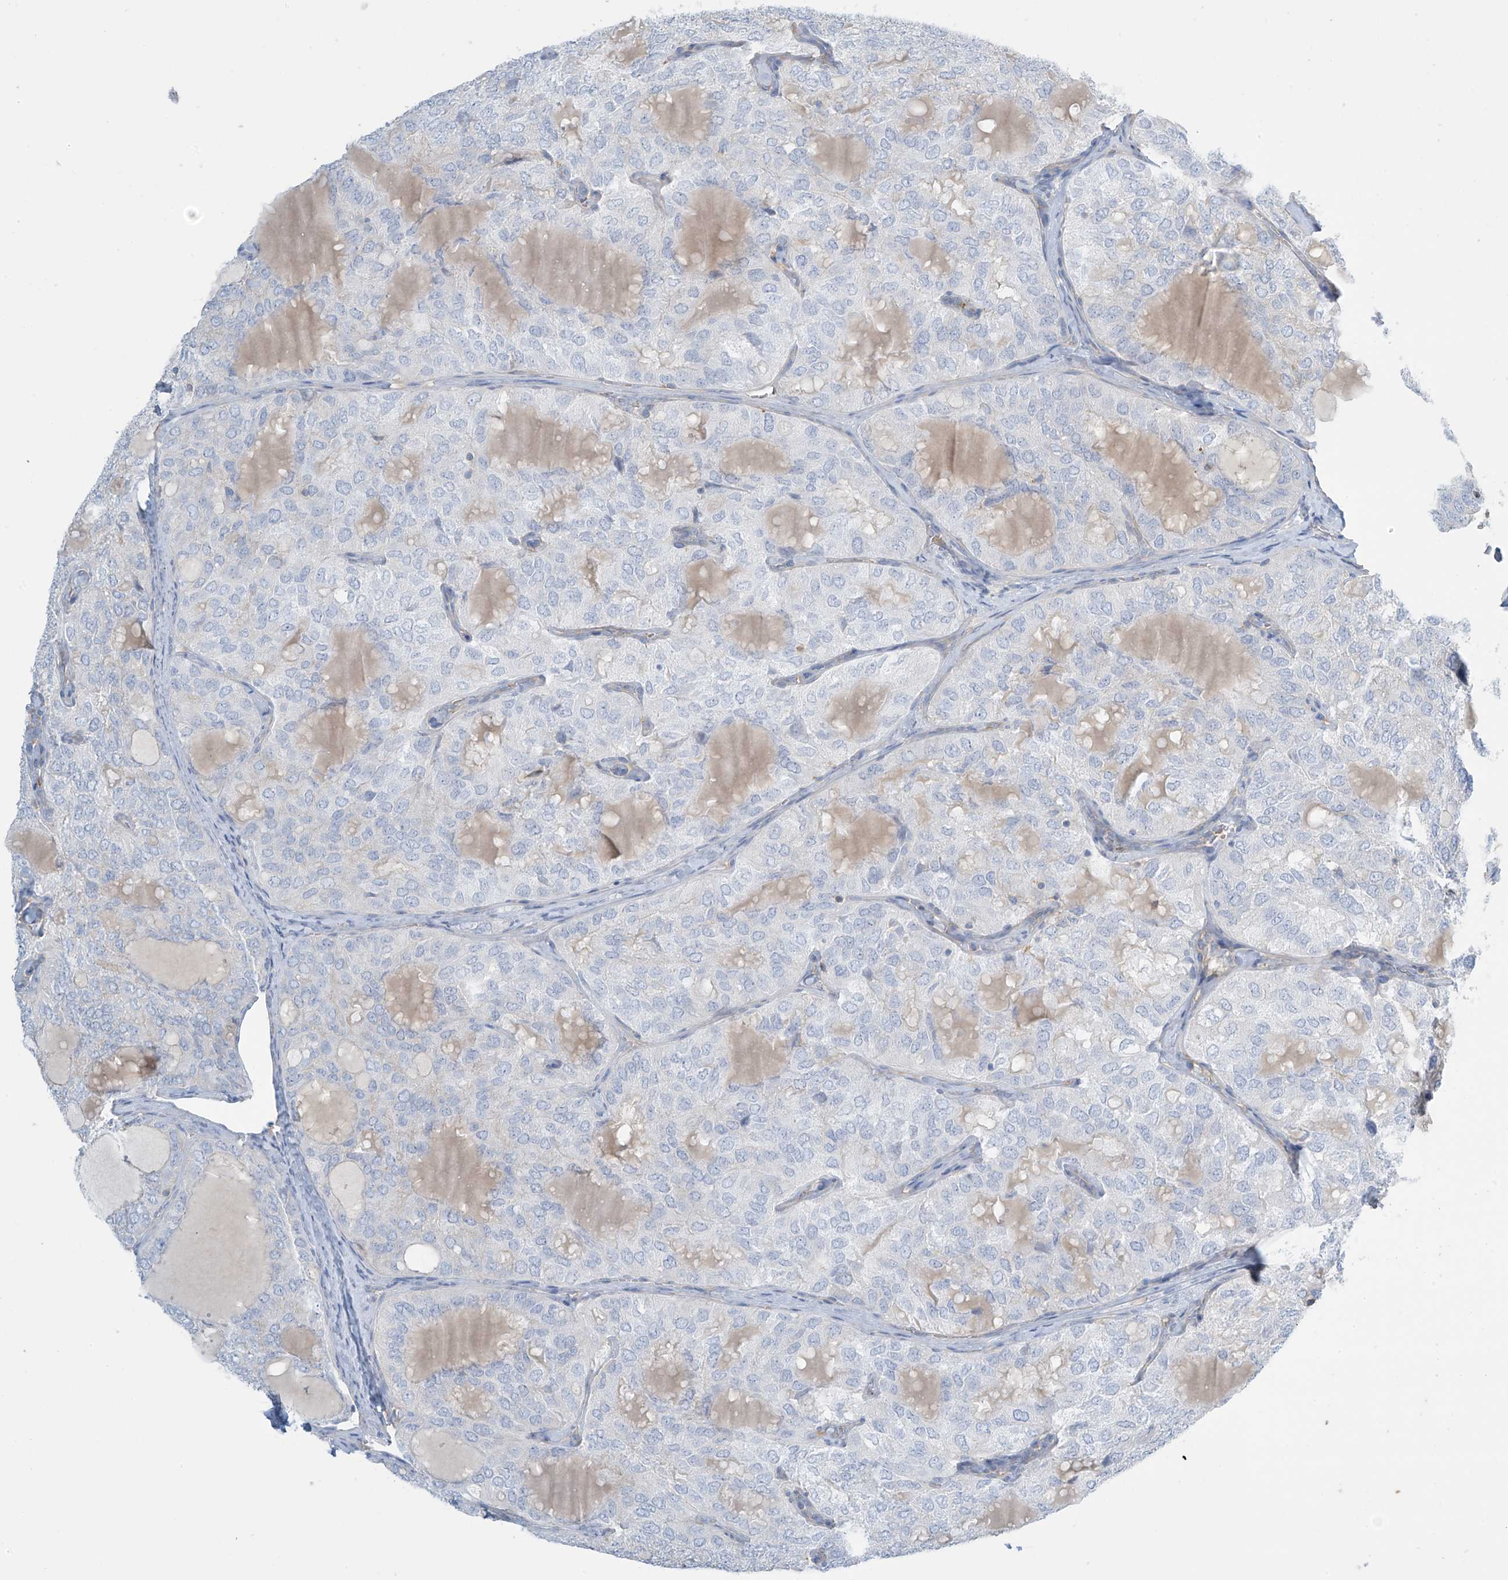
{"staining": {"intensity": "negative", "quantity": "none", "location": "none"}, "tissue": "thyroid cancer", "cell_type": "Tumor cells", "image_type": "cancer", "snomed": [{"axis": "morphology", "description": "Follicular adenoma carcinoma, NOS"}, {"axis": "topography", "description": "Thyroid gland"}], "caption": "Immunohistochemistry (IHC) photomicrograph of neoplastic tissue: human thyroid cancer (follicular adenoma carcinoma) stained with DAB exhibits no significant protein expression in tumor cells.", "gene": "ZNF846", "patient": {"sex": "male", "age": 75}}